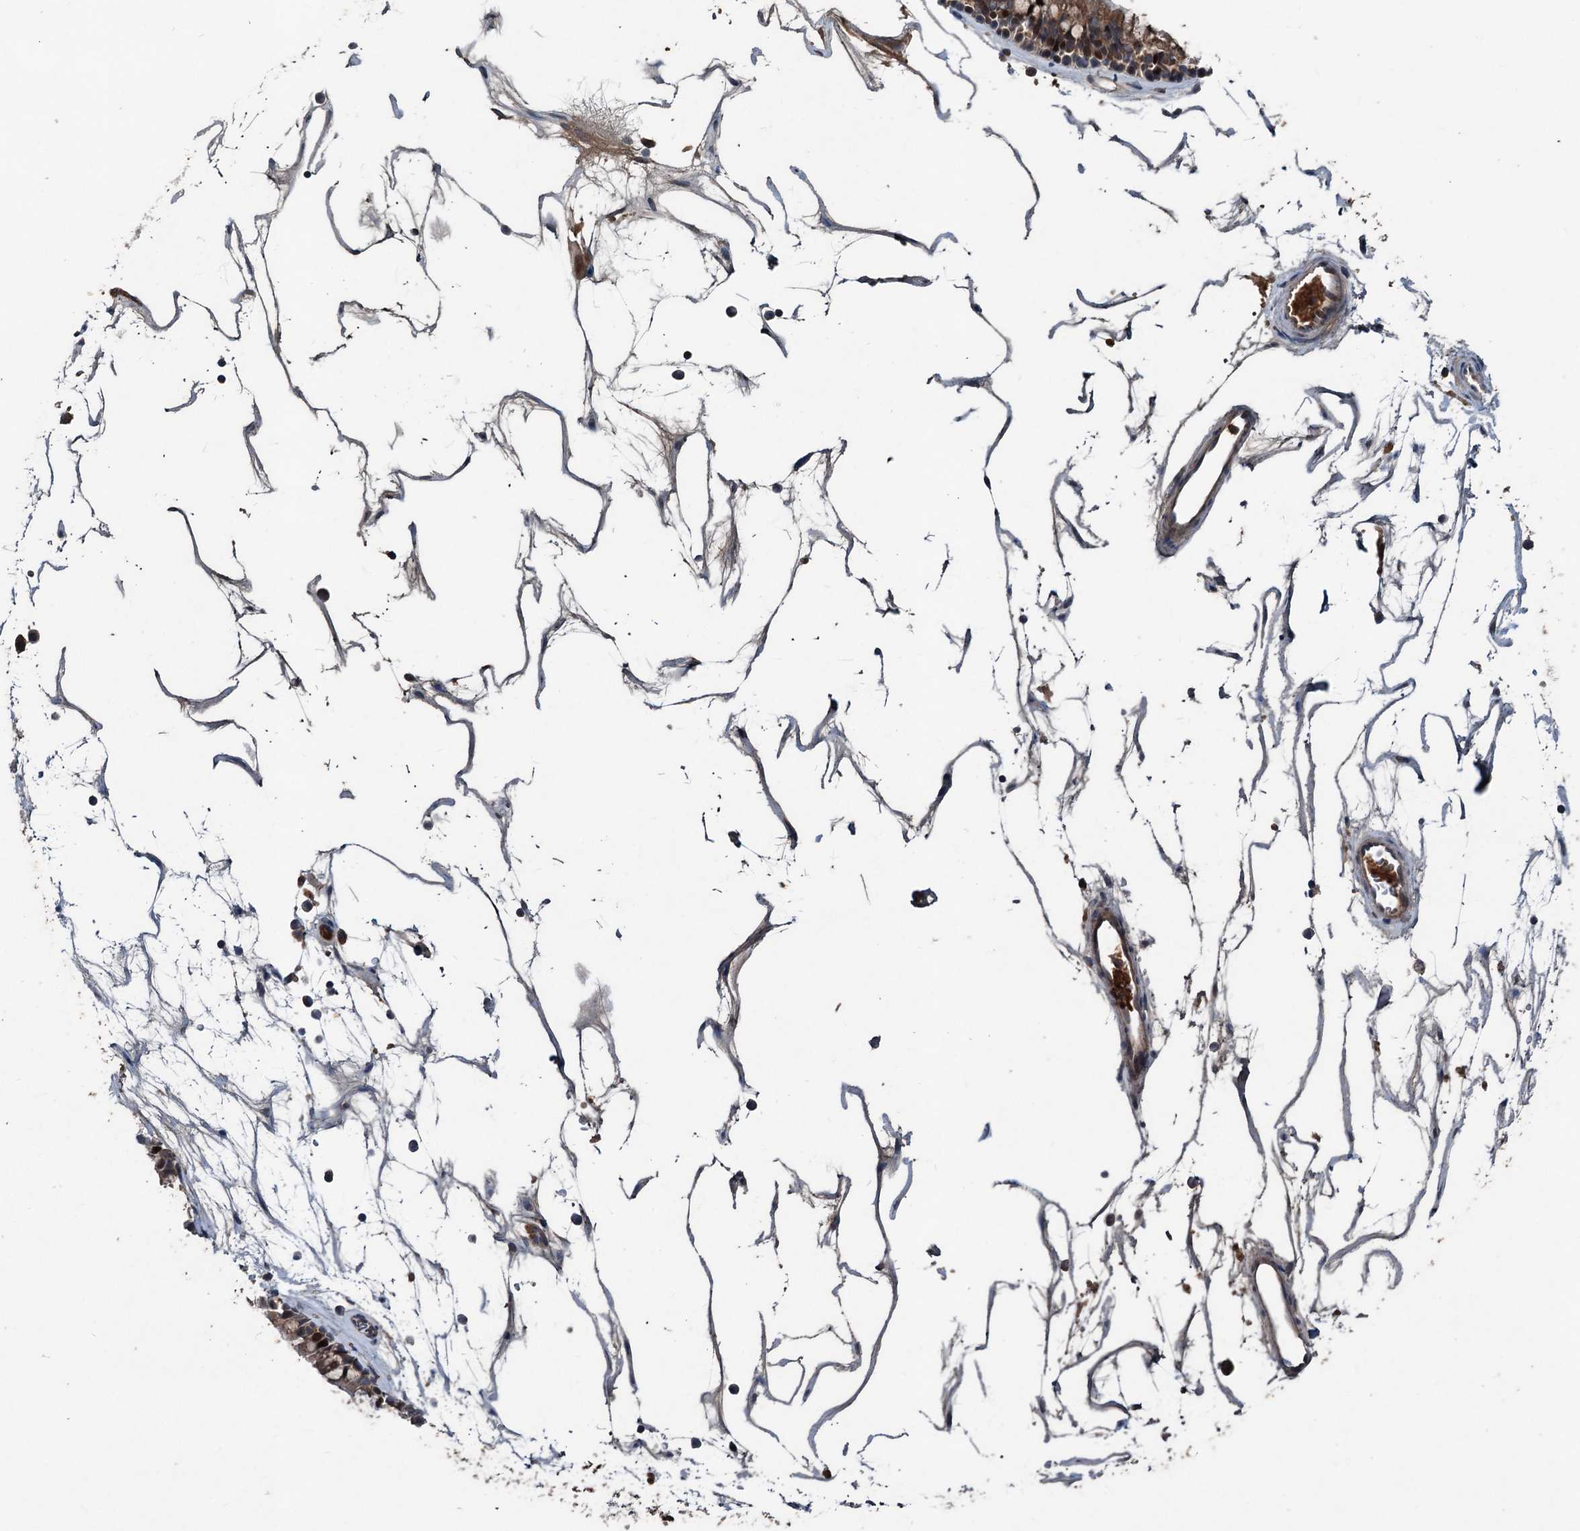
{"staining": {"intensity": "moderate", "quantity": ">75%", "location": "cytoplasmic/membranous"}, "tissue": "nasopharynx", "cell_type": "Respiratory epithelial cells", "image_type": "normal", "snomed": [{"axis": "morphology", "description": "Normal tissue, NOS"}, {"axis": "topography", "description": "Nasopharynx"}], "caption": "Benign nasopharynx demonstrates moderate cytoplasmic/membranous expression in about >75% of respiratory epithelial cells.", "gene": "TAPBPL", "patient": {"sex": "male", "age": 64}}